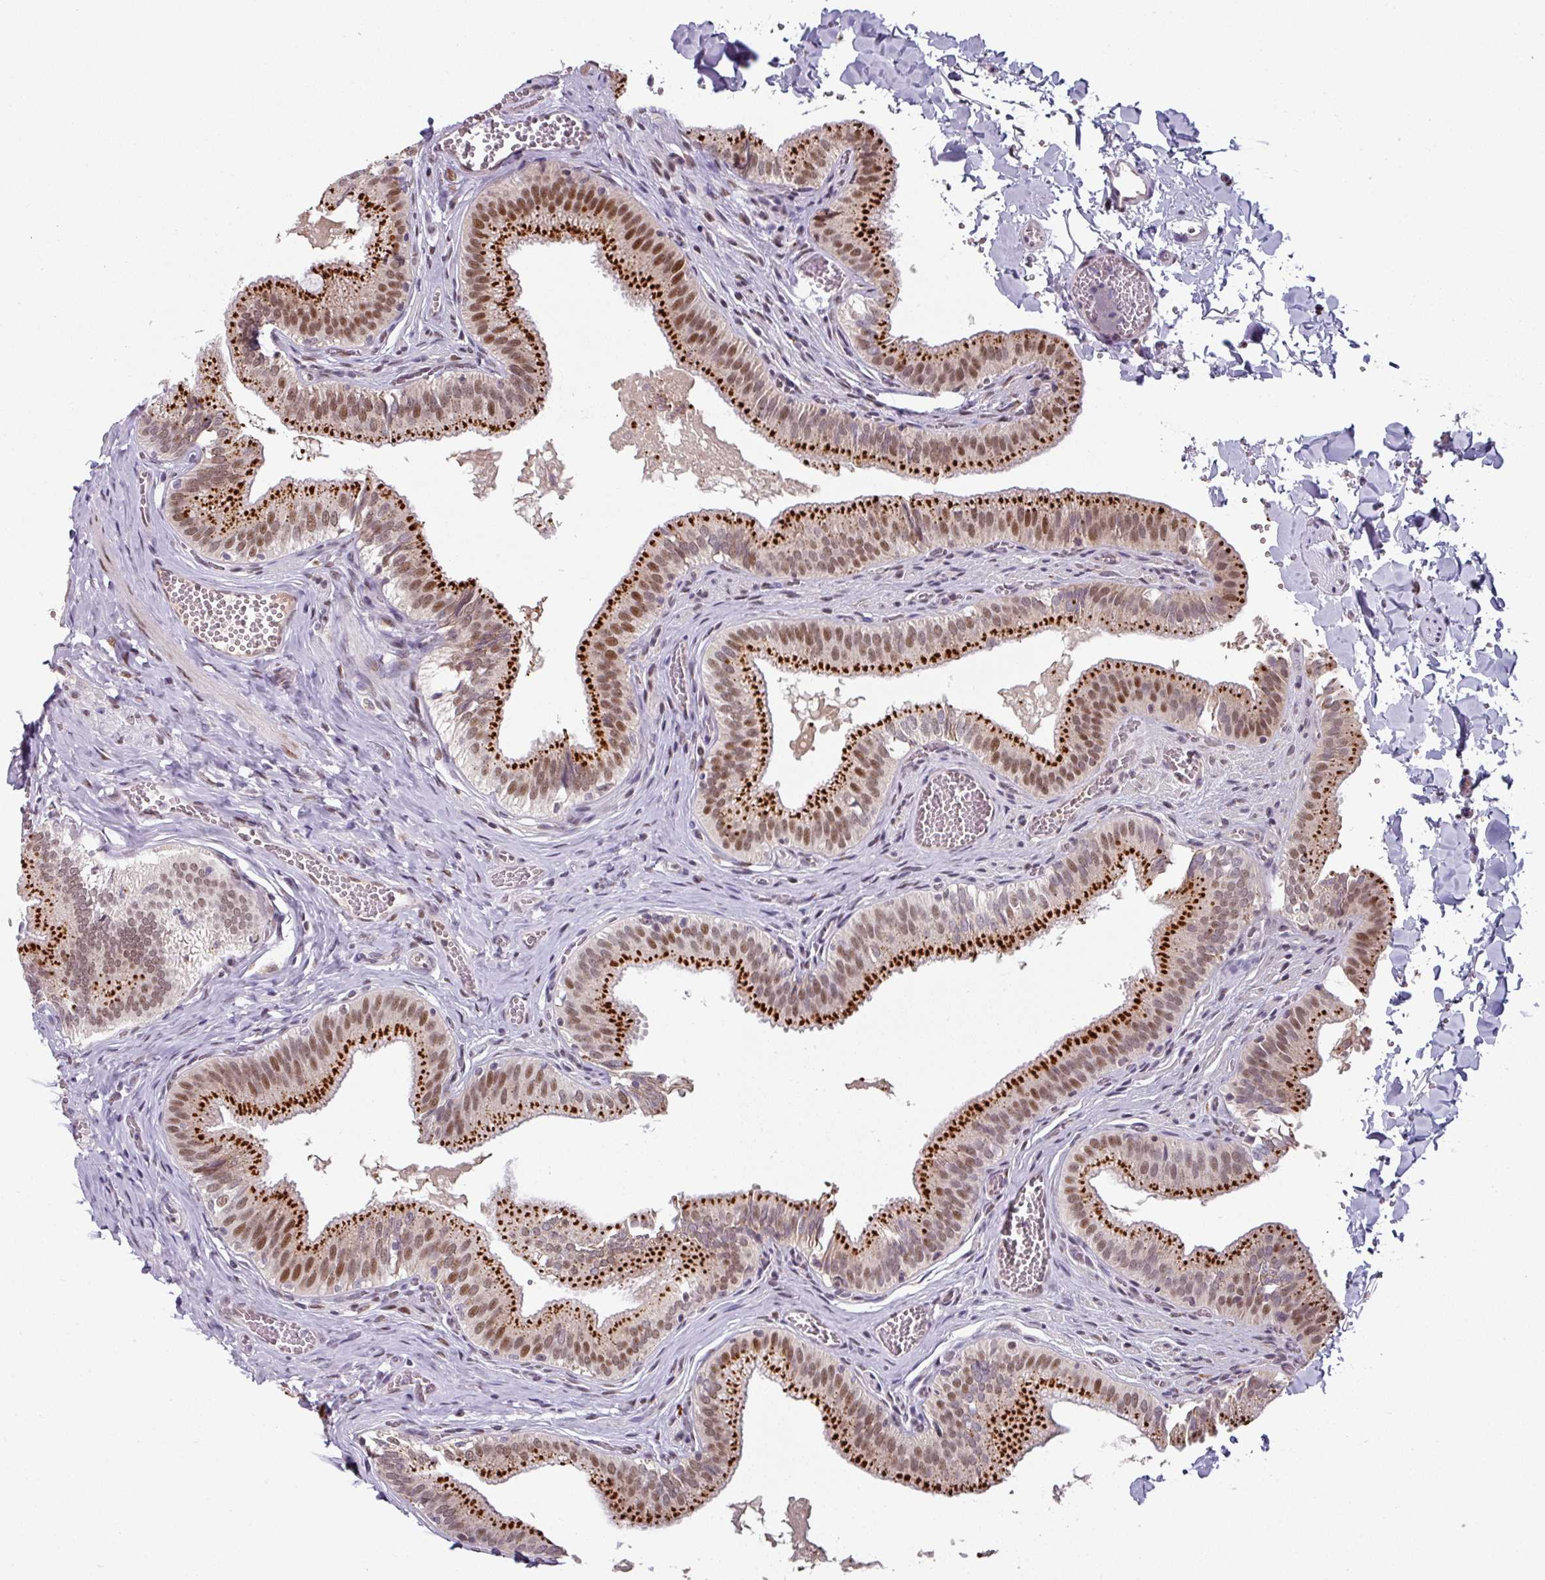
{"staining": {"intensity": "strong", "quantity": ">75%", "location": "cytoplasmic/membranous,nuclear"}, "tissue": "gallbladder", "cell_type": "Glandular cells", "image_type": "normal", "snomed": [{"axis": "morphology", "description": "Normal tissue, NOS"}, {"axis": "topography", "description": "Gallbladder"}, {"axis": "topography", "description": "Peripheral nerve tissue"}], "caption": "Brown immunohistochemical staining in benign gallbladder exhibits strong cytoplasmic/membranous,nuclear staining in about >75% of glandular cells.", "gene": "SWSAP1", "patient": {"sex": "male", "age": 17}}